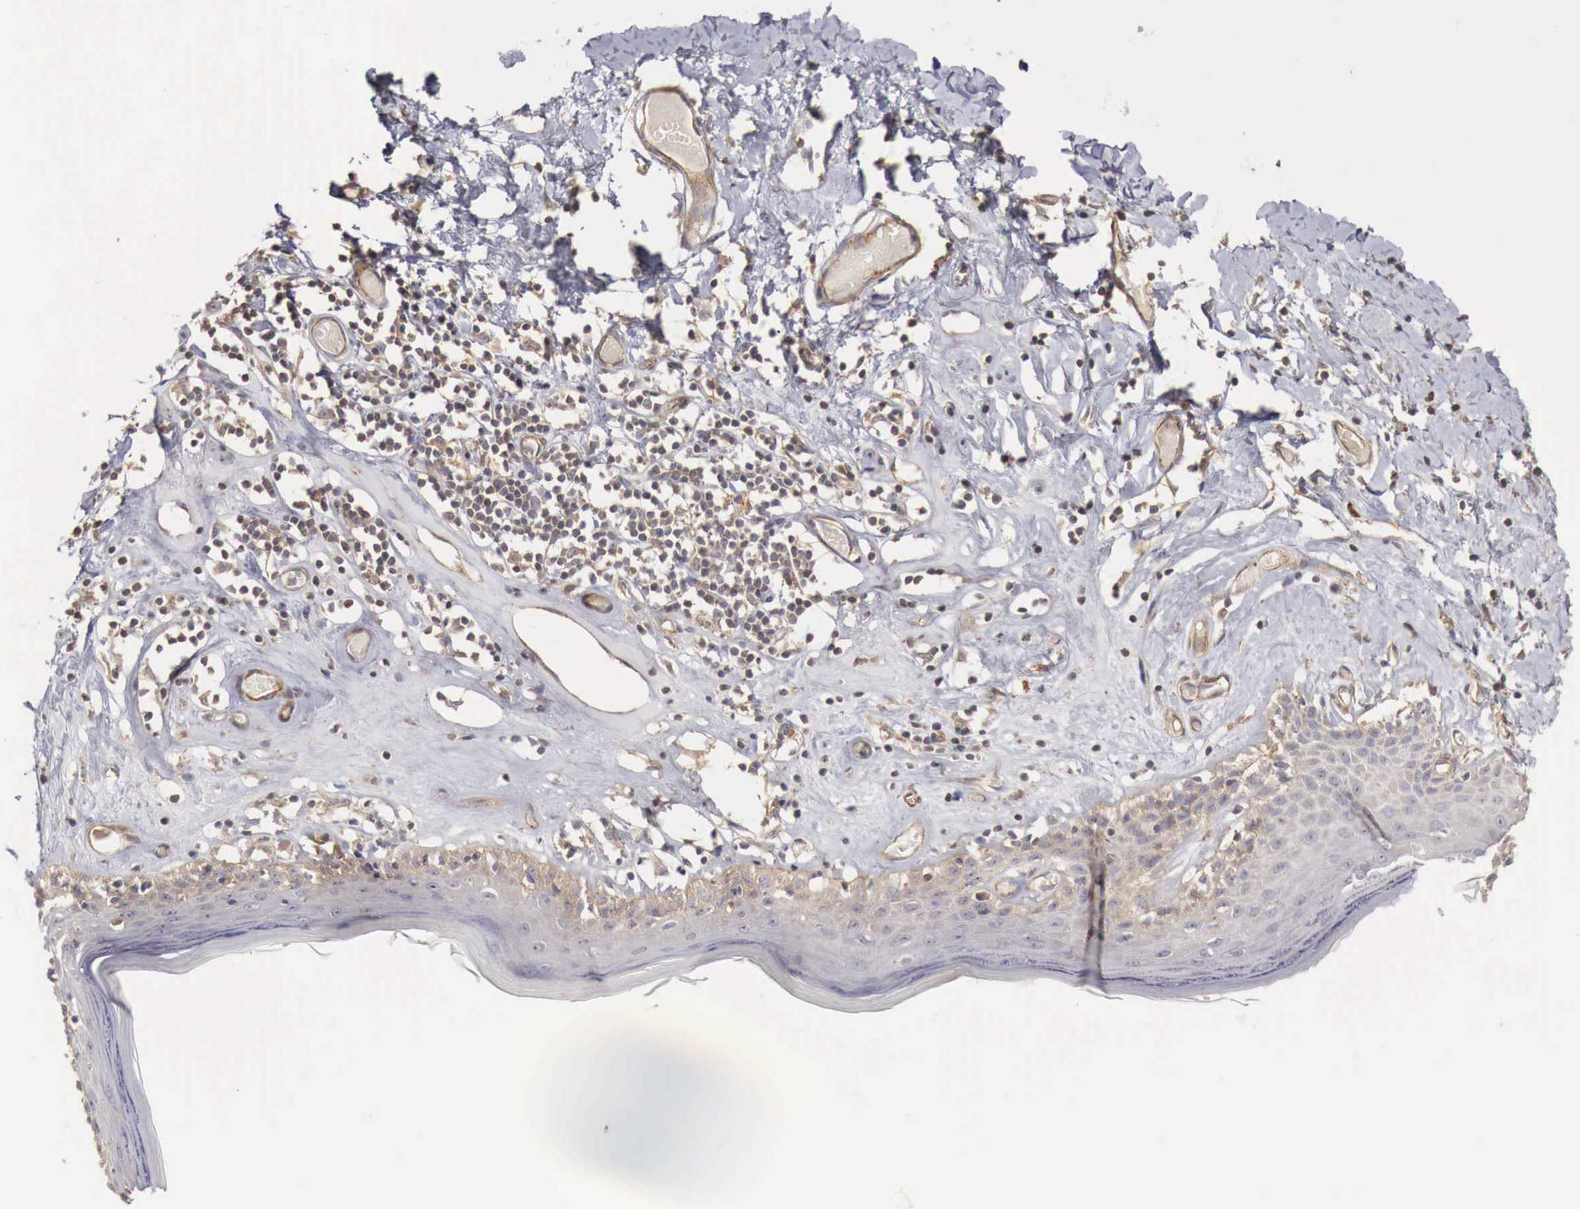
{"staining": {"intensity": "weak", "quantity": "25%-75%", "location": "cytoplasmic/membranous"}, "tissue": "skin", "cell_type": "Epidermal cells", "image_type": "normal", "snomed": [{"axis": "morphology", "description": "Normal tissue, NOS"}, {"axis": "topography", "description": "Vascular tissue"}, {"axis": "topography", "description": "Vulva"}, {"axis": "topography", "description": "Peripheral nerve tissue"}], "caption": "A low amount of weak cytoplasmic/membranous positivity is seen in about 25%-75% of epidermal cells in benign skin. The staining was performed using DAB, with brown indicating positive protein expression. Nuclei are stained blue with hematoxylin.", "gene": "ARMCX4", "patient": {"sex": "female", "age": 86}}